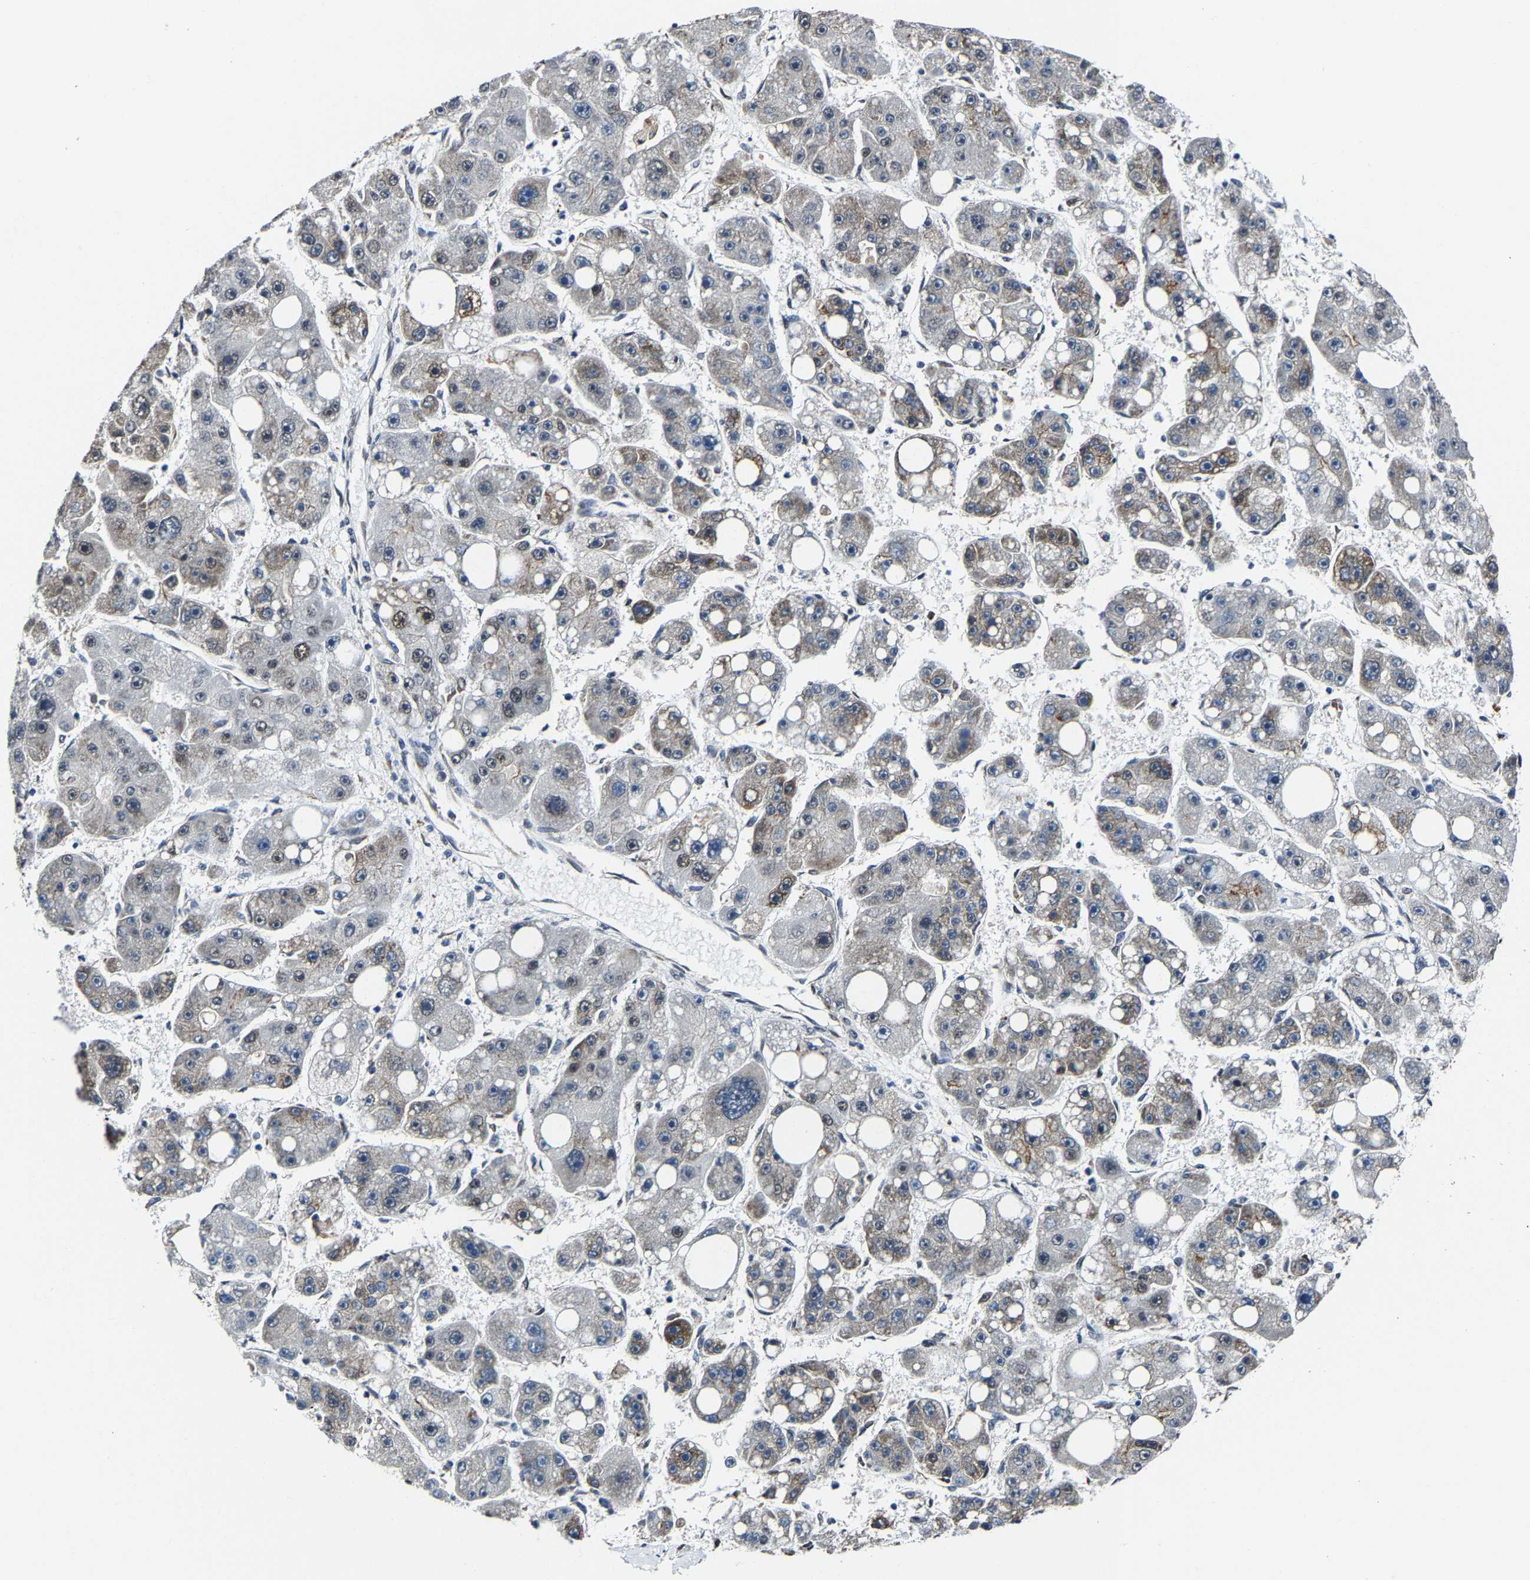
{"staining": {"intensity": "weak", "quantity": "<25%", "location": "cytoplasmic/membranous"}, "tissue": "liver cancer", "cell_type": "Tumor cells", "image_type": "cancer", "snomed": [{"axis": "morphology", "description": "Carcinoma, Hepatocellular, NOS"}, {"axis": "topography", "description": "Liver"}], "caption": "The immunohistochemistry photomicrograph has no significant positivity in tumor cells of liver cancer tissue.", "gene": "METTL1", "patient": {"sex": "female", "age": 61}}